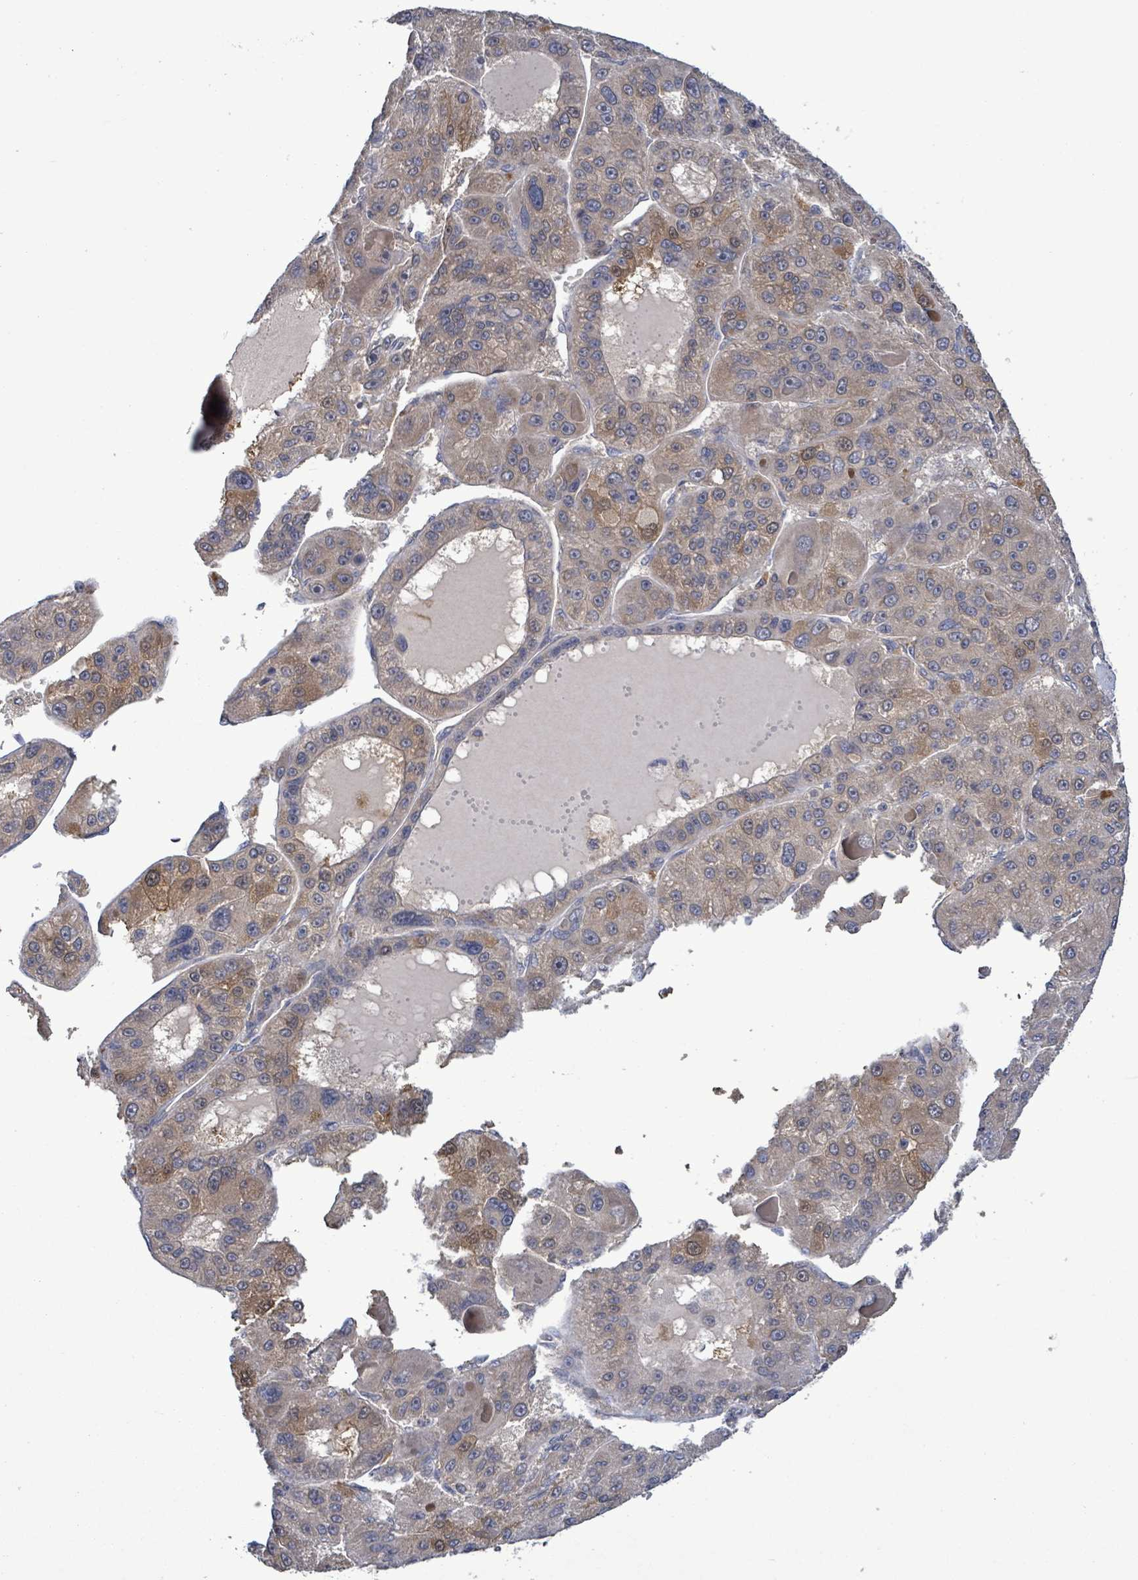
{"staining": {"intensity": "weak", "quantity": "25%-75%", "location": "cytoplasmic/membranous"}, "tissue": "liver cancer", "cell_type": "Tumor cells", "image_type": "cancer", "snomed": [{"axis": "morphology", "description": "Carcinoma, Hepatocellular, NOS"}, {"axis": "topography", "description": "Liver"}], "caption": "Human liver cancer (hepatocellular carcinoma) stained with a brown dye reveals weak cytoplasmic/membranous positive staining in about 25%-75% of tumor cells.", "gene": "SERPINE3", "patient": {"sex": "male", "age": 76}}